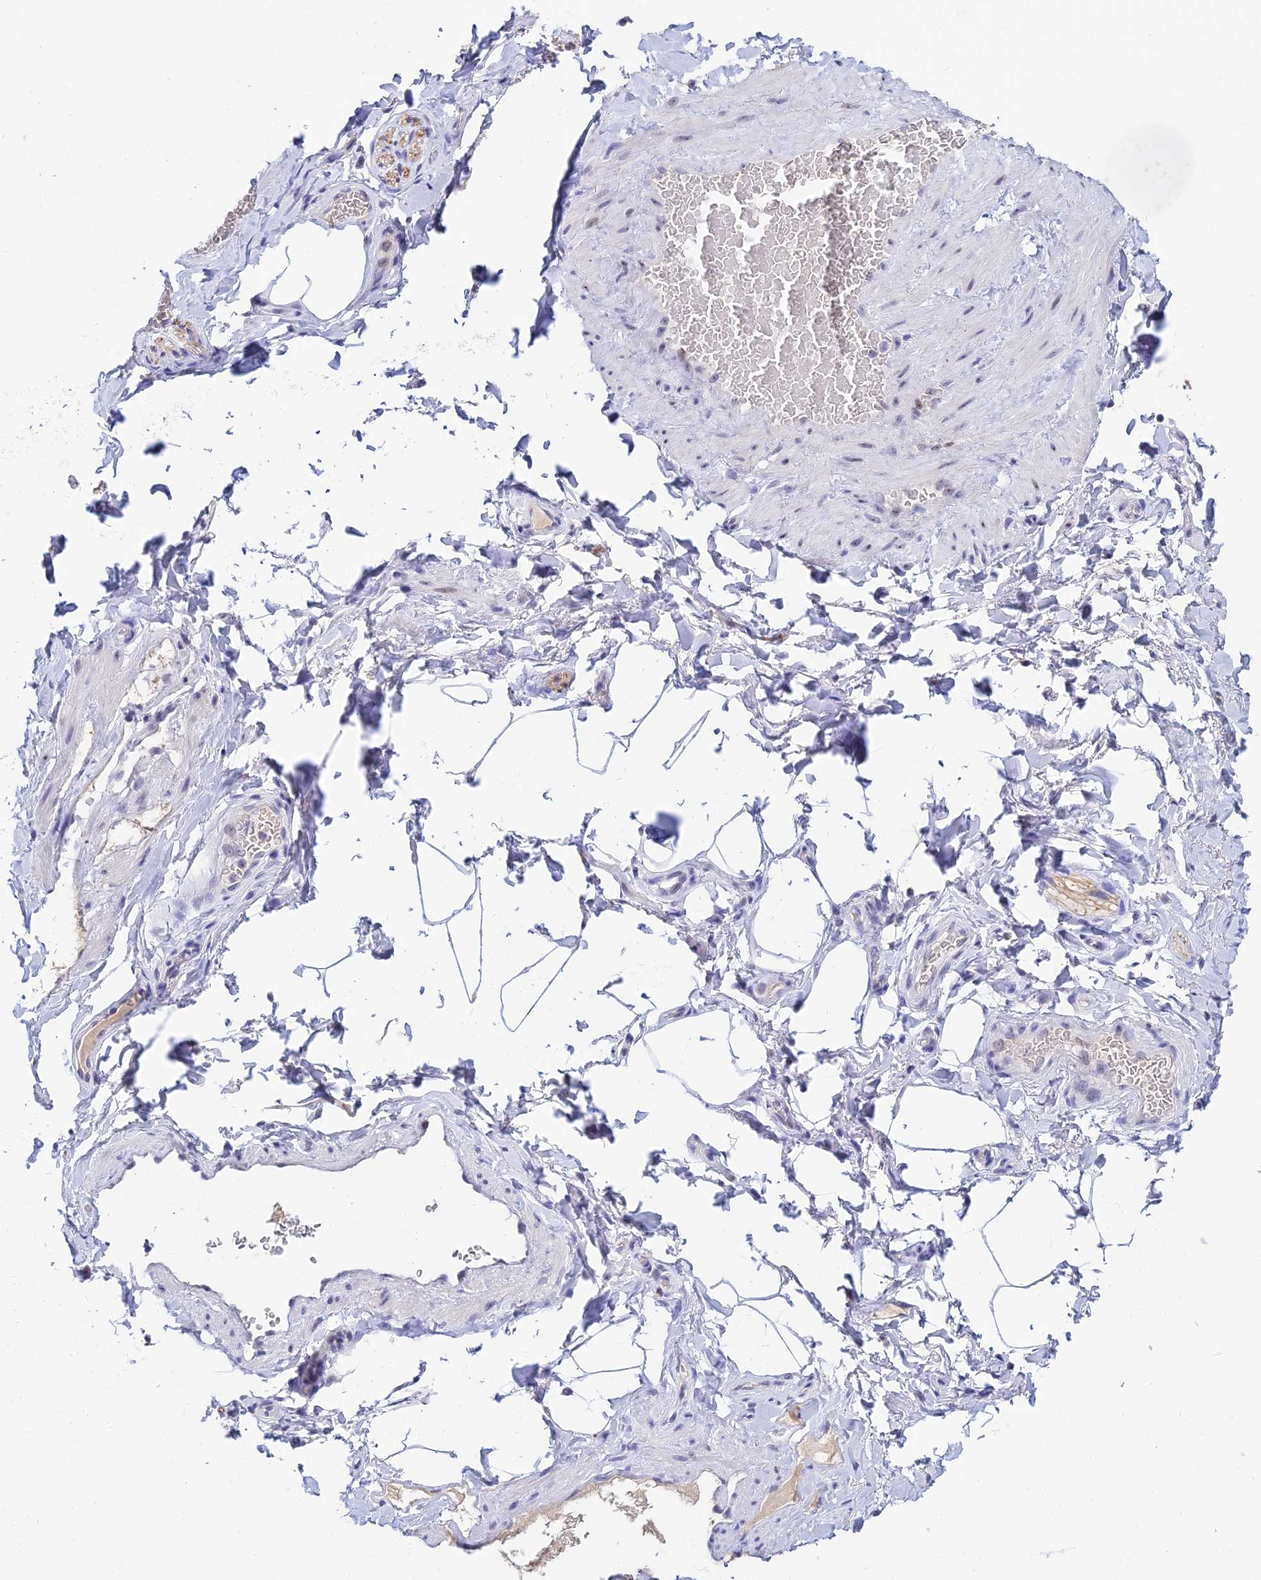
{"staining": {"intensity": "negative", "quantity": "none", "location": "none"}, "tissue": "adipose tissue", "cell_type": "Adipocytes", "image_type": "normal", "snomed": [{"axis": "morphology", "description": "Normal tissue, NOS"}, {"axis": "topography", "description": "Soft tissue"}, {"axis": "topography", "description": "Vascular tissue"}], "caption": "DAB (3,3'-diaminobenzidine) immunohistochemical staining of benign human adipose tissue shows no significant expression in adipocytes.", "gene": "PLPP4", "patient": {"sex": "male", "age": 54}}